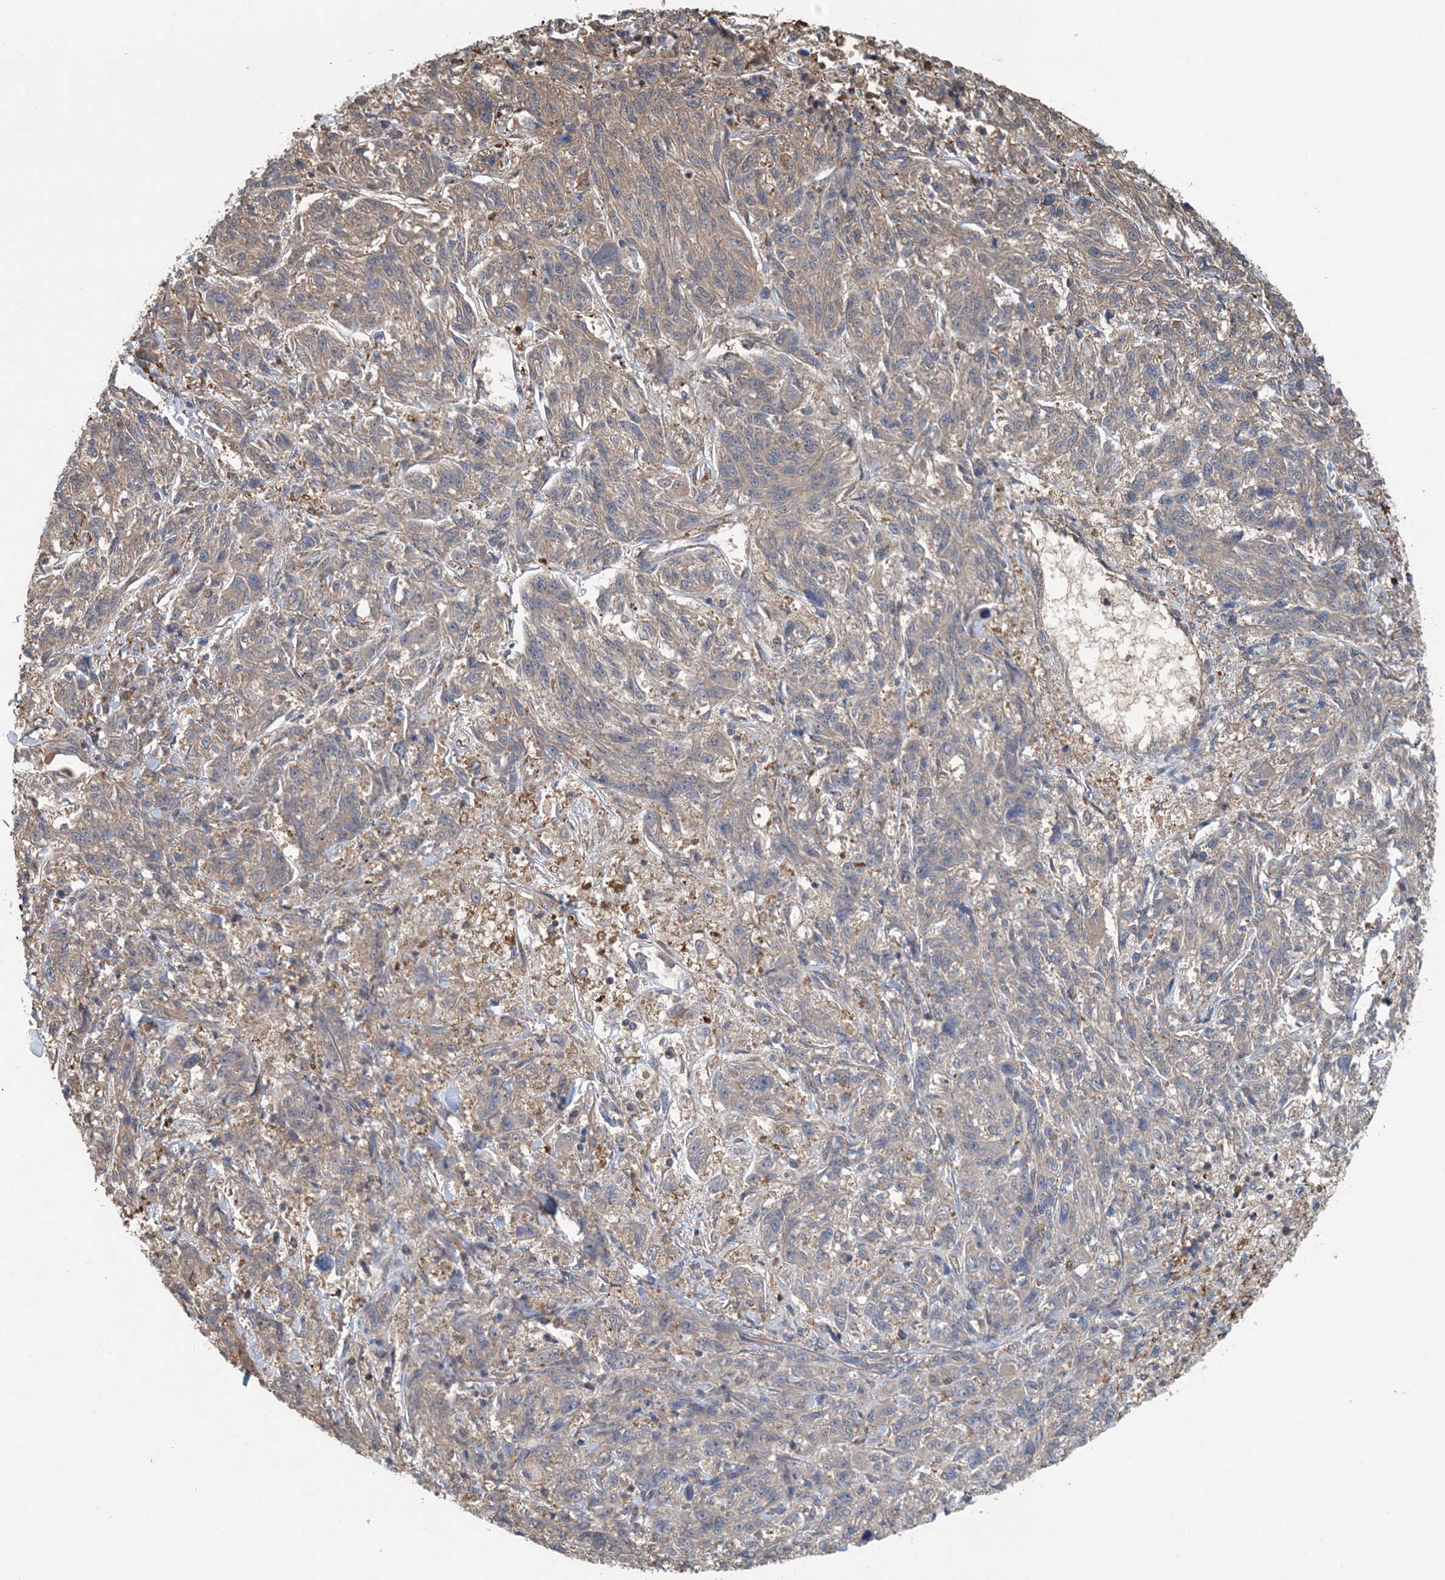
{"staining": {"intensity": "moderate", "quantity": "25%-75%", "location": "cytoplasmic/membranous"}, "tissue": "melanoma", "cell_type": "Tumor cells", "image_type": "cancer", "snomed": [{"axis": "morphology", "description": "Malignant melanoma, NOS"}, {"axis": "topography", "description": "Skin"}], "caption": "The photomicrograph demonstrates staining of malignant melanoma, revealing moderate cytoplasmic/membranous protein staining (brown color) within tumor cells.", "gene": "HIKESHI", "patient": {"sex": "male", "age": 53}}